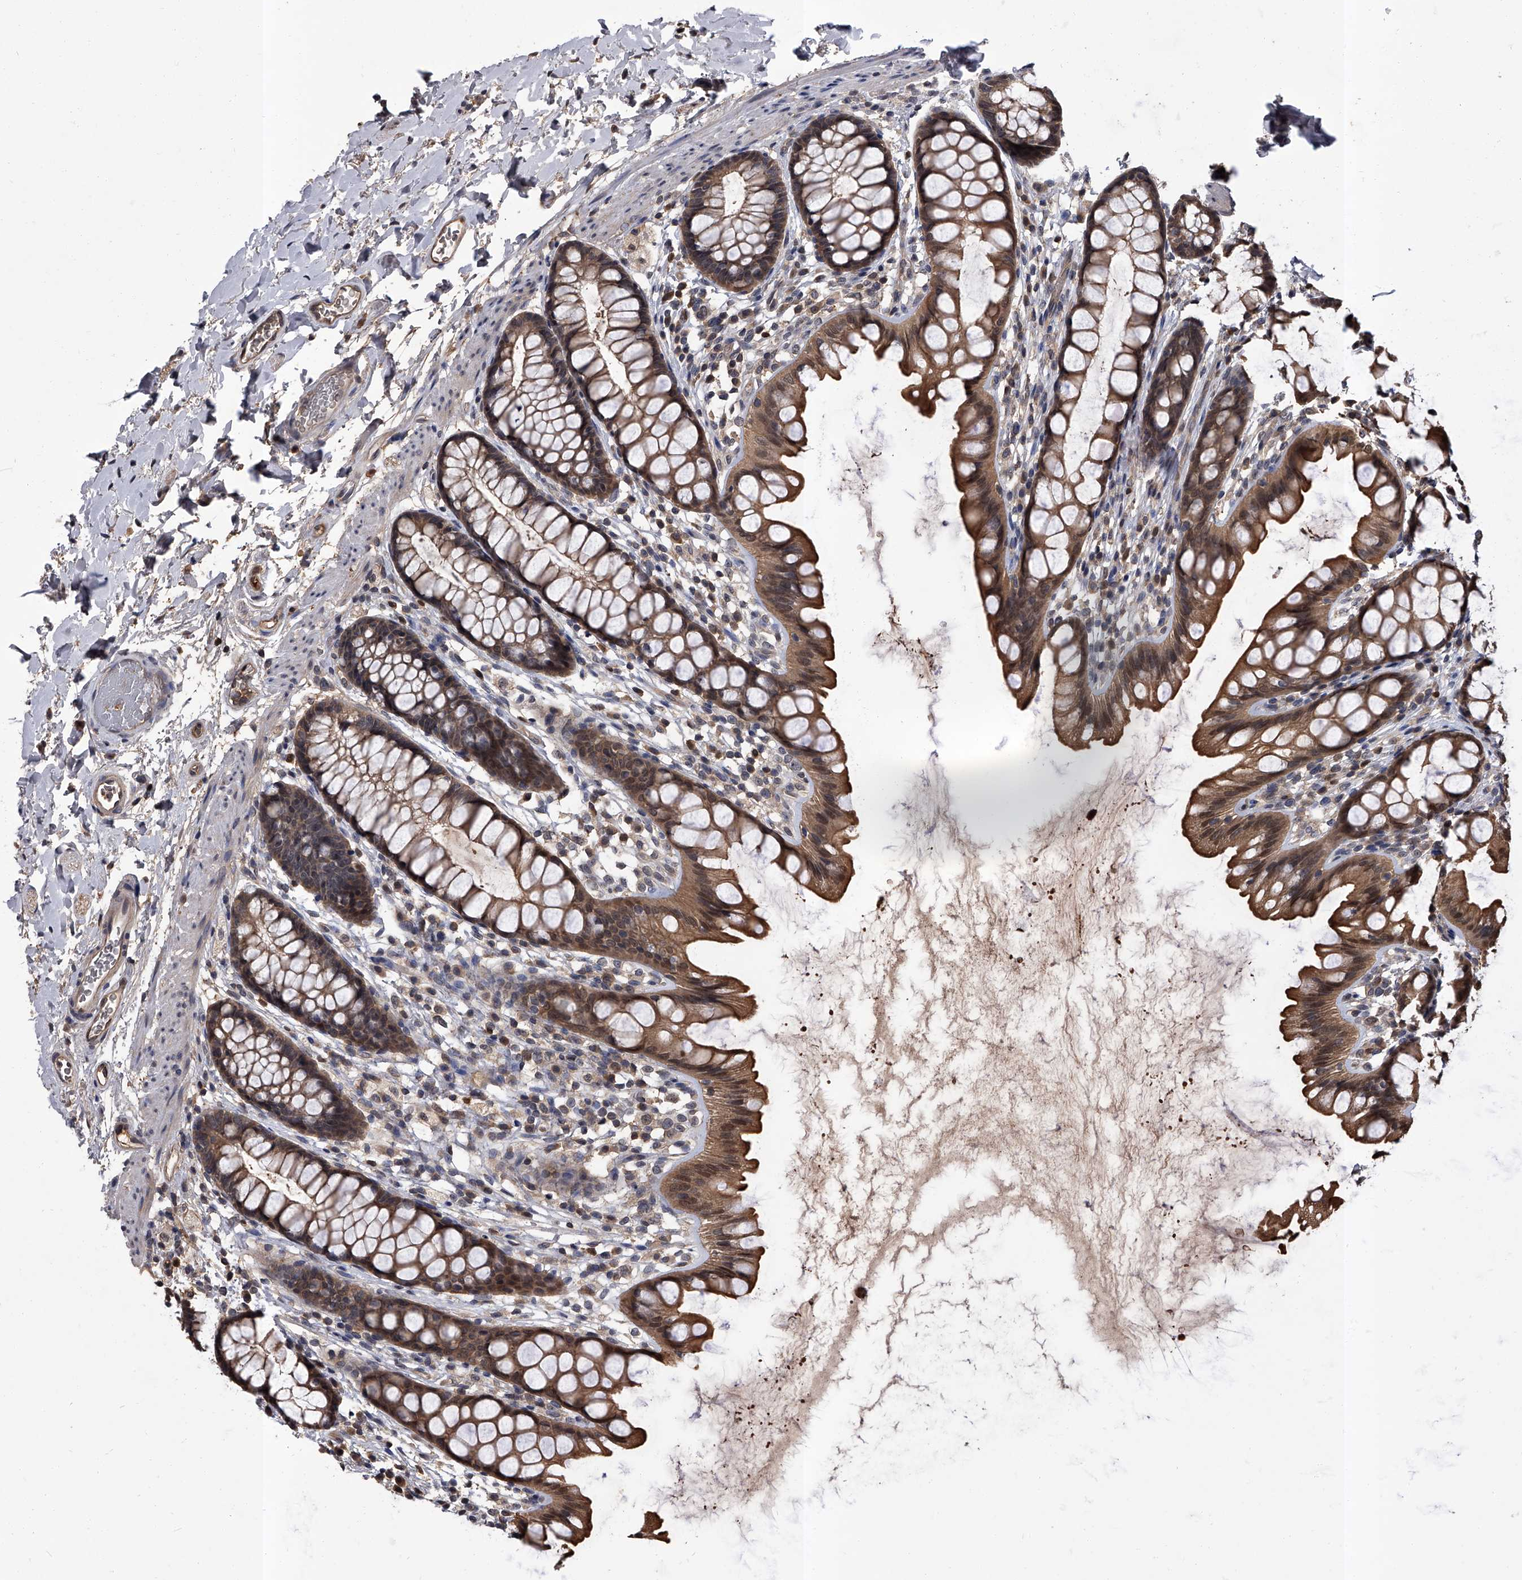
{"staining": {"intensity": "moderate", "quantity": ">75%", "location": "cytoplasmic/membranous,nuclear"}, "tissue": "rectum", "cell_type": "Glandular cells", "image_type": "normal", "snomed": [{"axis": "morphology", "description": "Normal tissue, NOS"}, {"axis": "topography", "description": "Rectum"}], "caption": "This is a photomicrograph of immunohistochemistry (IHC) staining of benign rectum, which shows moderate positivity in the cytoplasmic/membranous,nuclear of glandular cells.", "gene": "SLC18B1", "patient": {"sex": "female", "age": 65}}